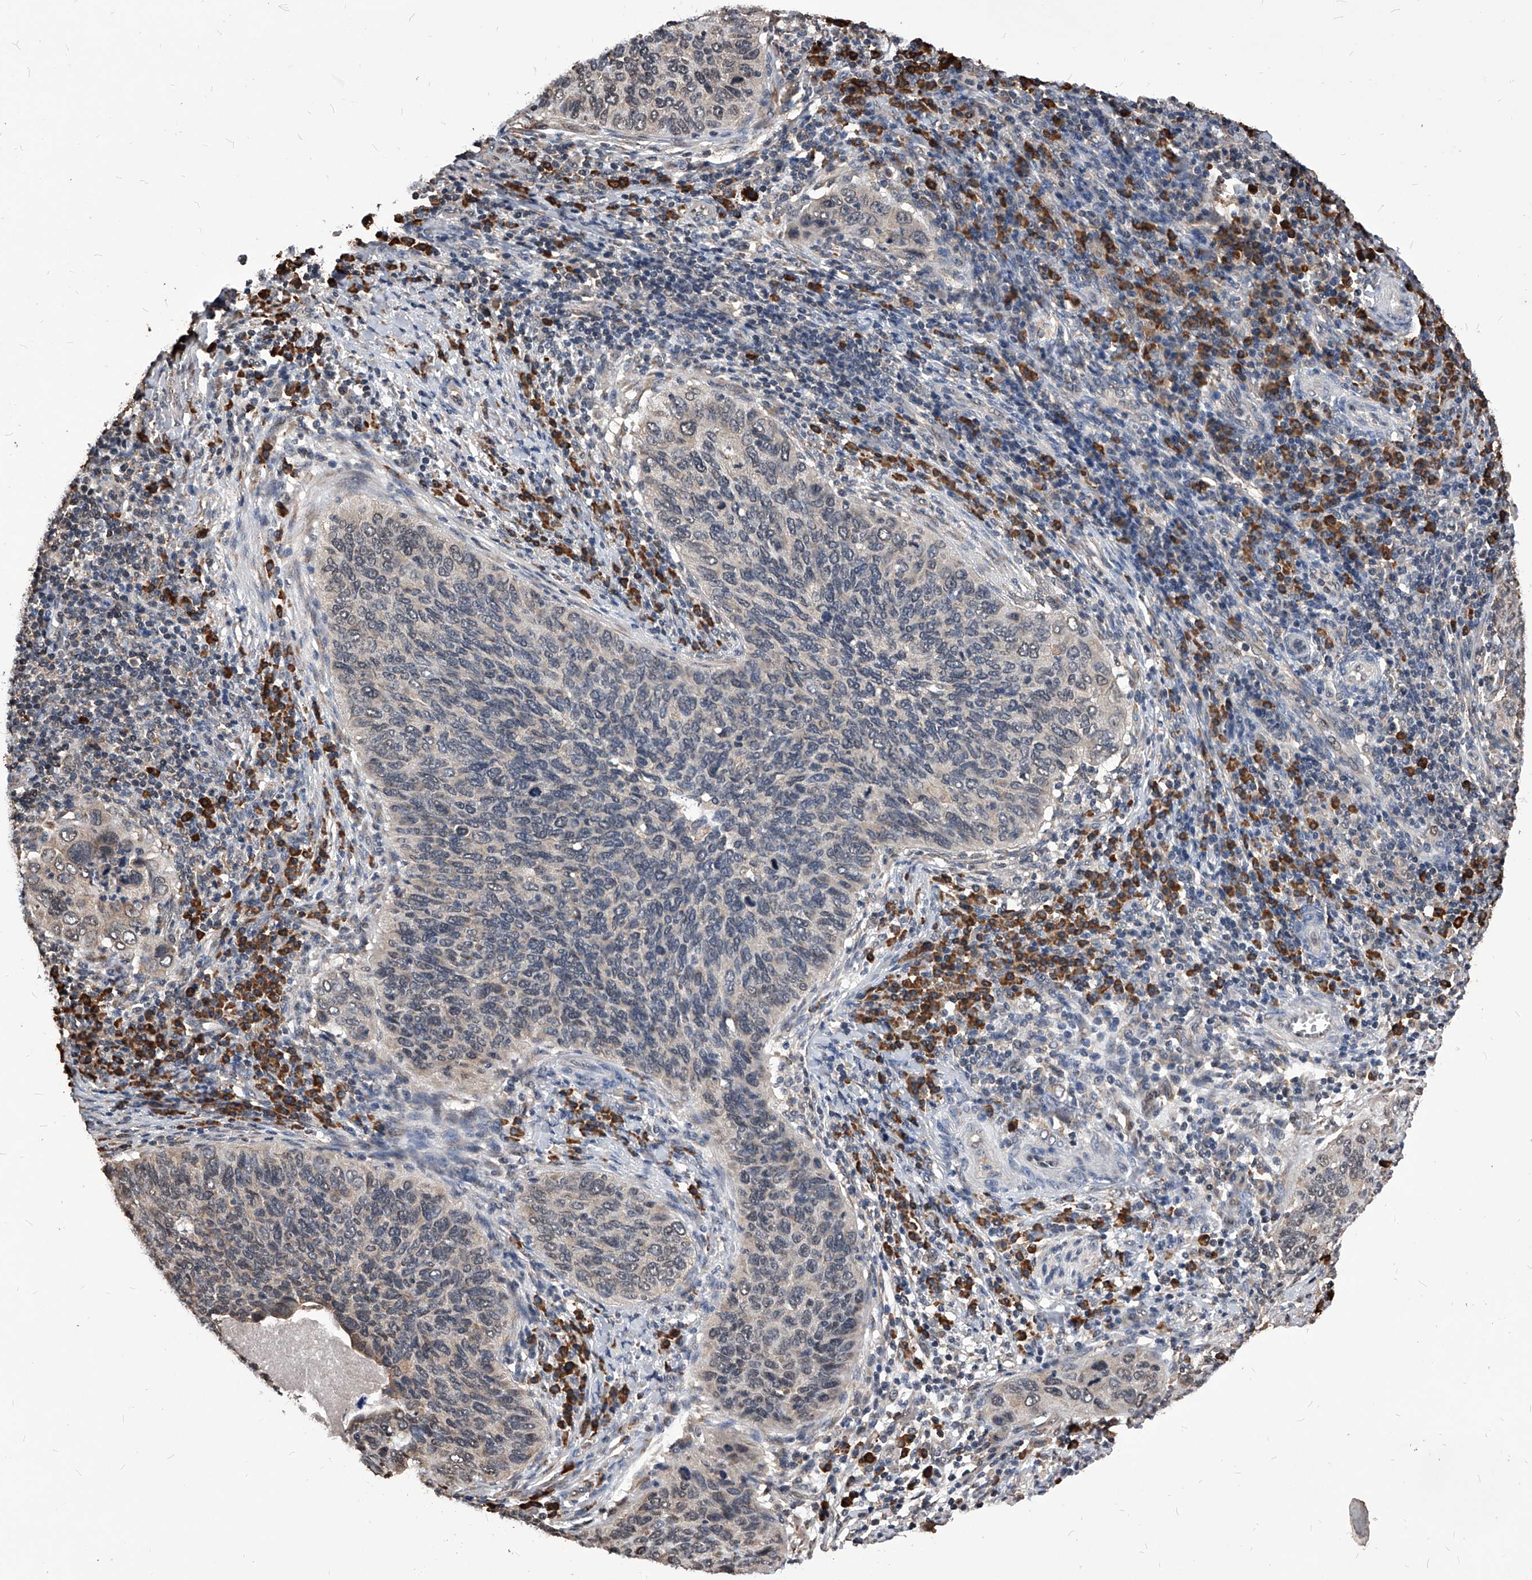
{"staining": {"intensity": "weak", "quantity": "25%-75%", "location": "cytoplasmic/membranous"}, "tissue": "cervical cancer", "cell_type": "Tumor cells", "image_type": "cancer", "snomed": [{"axis": "morphology", "description": "Squamous cell carcinoma, NOS"}, {"axis": "topography", "description": "Cervix"}], "caption": "A photomicrograph of cervical squamous cell carcinoma stained for a protein displays weak cytoplasmic/membranous brown staining in tumor cells.", "gene": "ID1", "patient": {"sex": "female", "age": 38}}